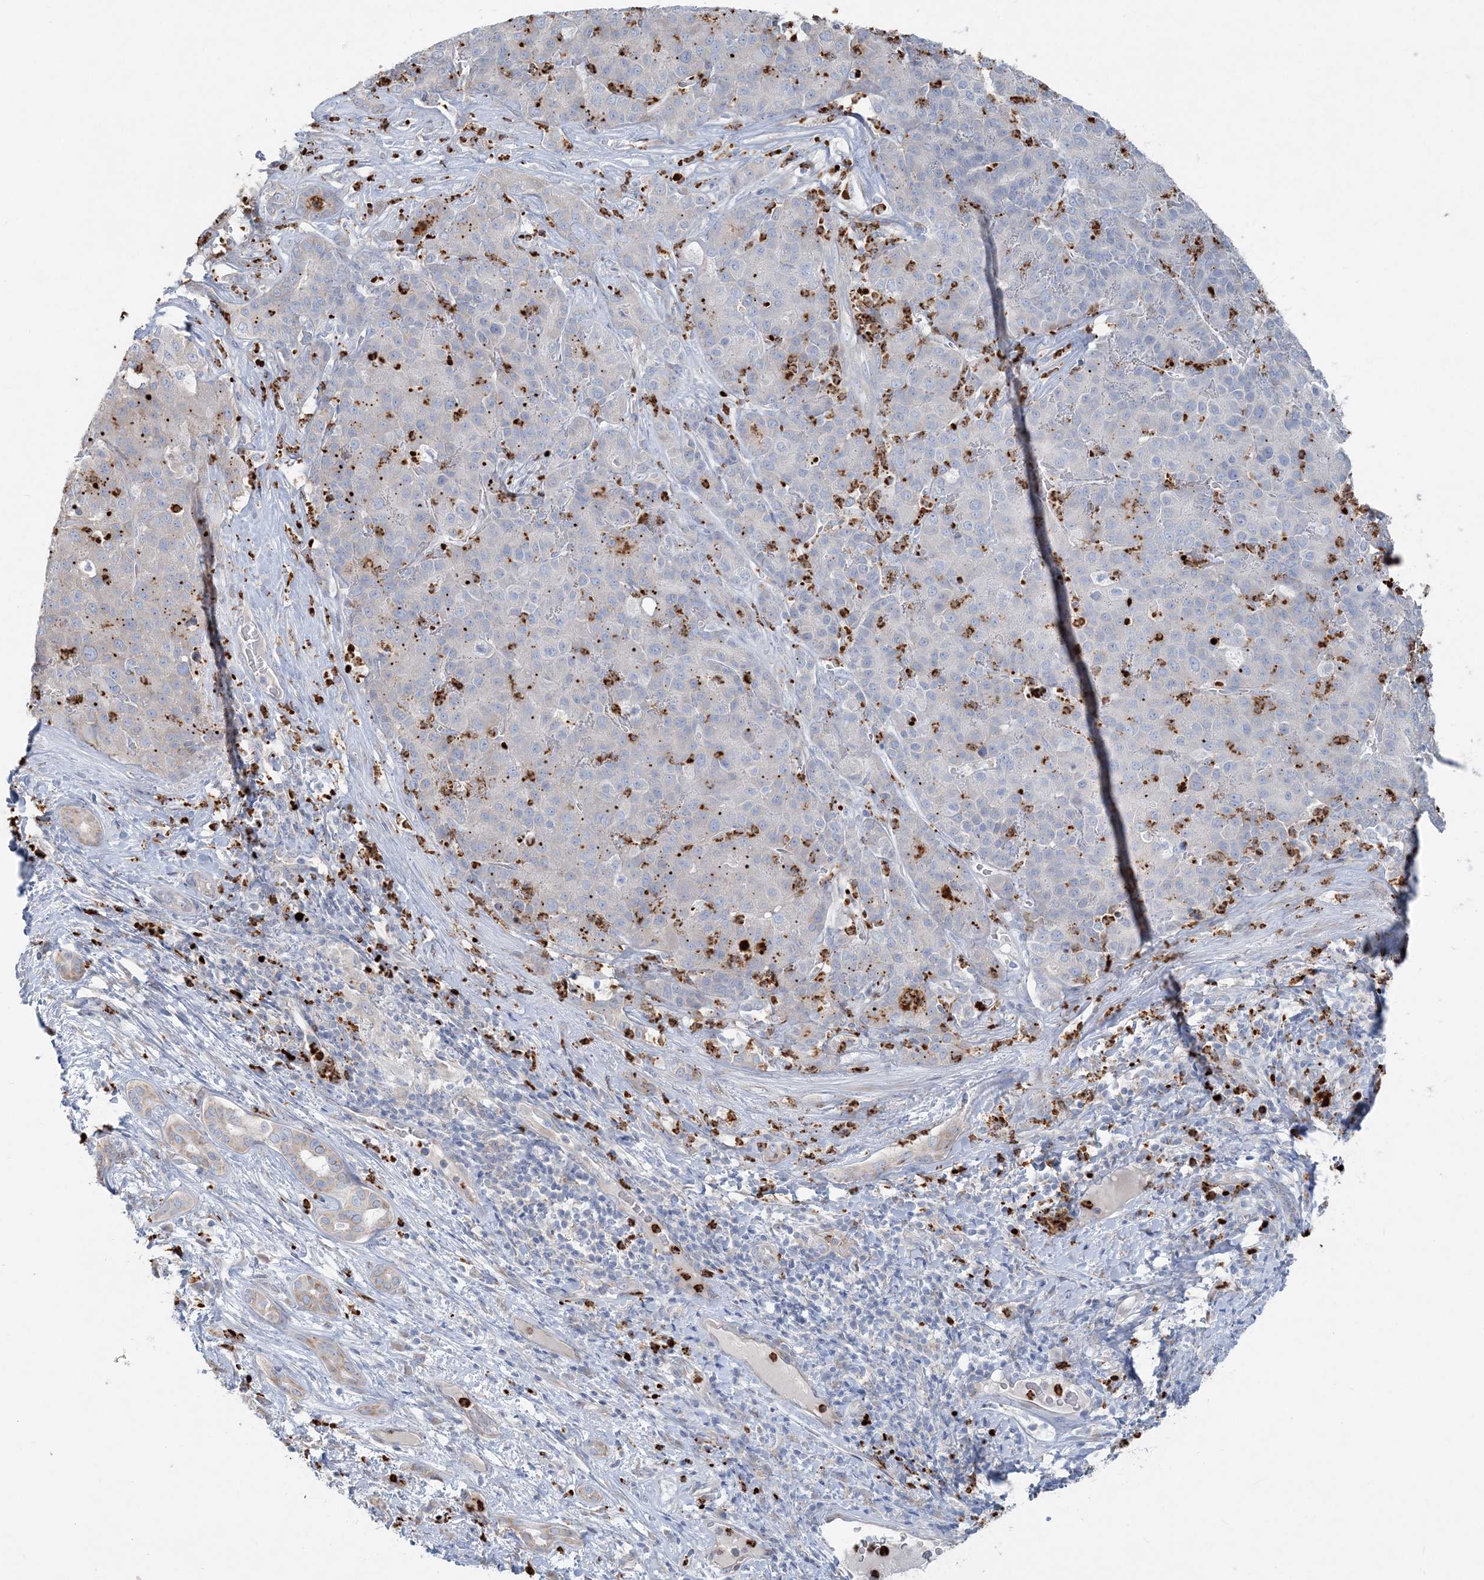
{"staining": {"intensity": "negative", "quantity": "none", "location": "none"}, "tissue": "liver cancer", "cell_type": "Tumor cells", "image_type": "cancer", "snomed": [{"axis": "morphology", "description": "Carcinoma, Hepatocellular, NOS"}, {"axis": "topography", "description": "Liver"}], "caption": "The histopathology image displays no significant expression in tumor cells of liver cancer (hepatocellular carcinoma).", "gene": "CCNJ", "patient": {"sex": "male", "age": 65}}